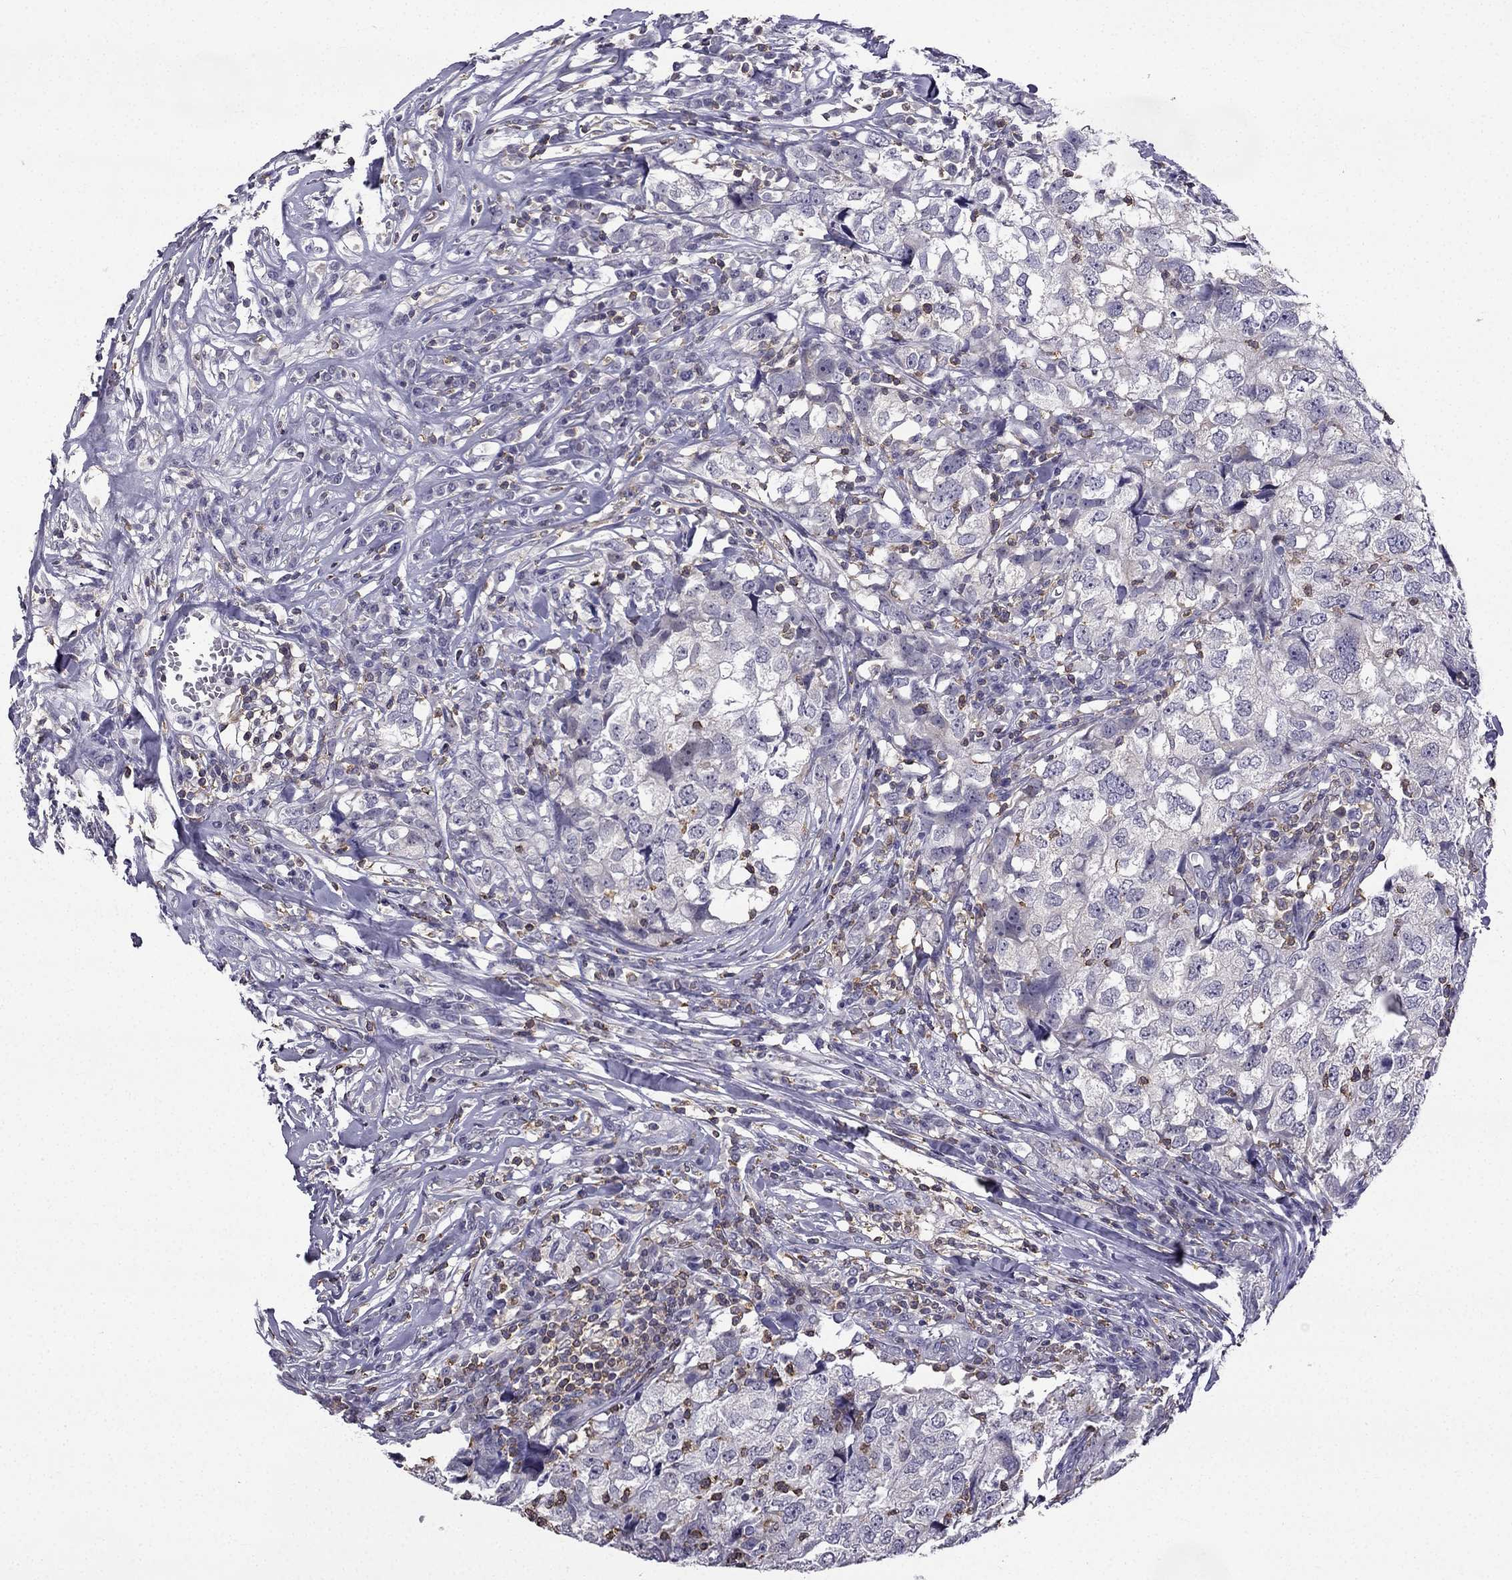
{"staining": {"intensity": "negative", "quantity": "none", "location": "none"}, "tissue": "breast cancer", "cell_type": "Tumor cells", "image_type": "cancer", "snomed": [{"axis": "morphology", "description": "Duct carcinoma"}, {"axis": "topography", "description": "Breast"}], "caption": "A histopathology image of human invasive ductal carcinoma (breast) is negative for staining in tumor cells.", "gene": "CCK", "patient": {"sex": "female", "age": 30}}